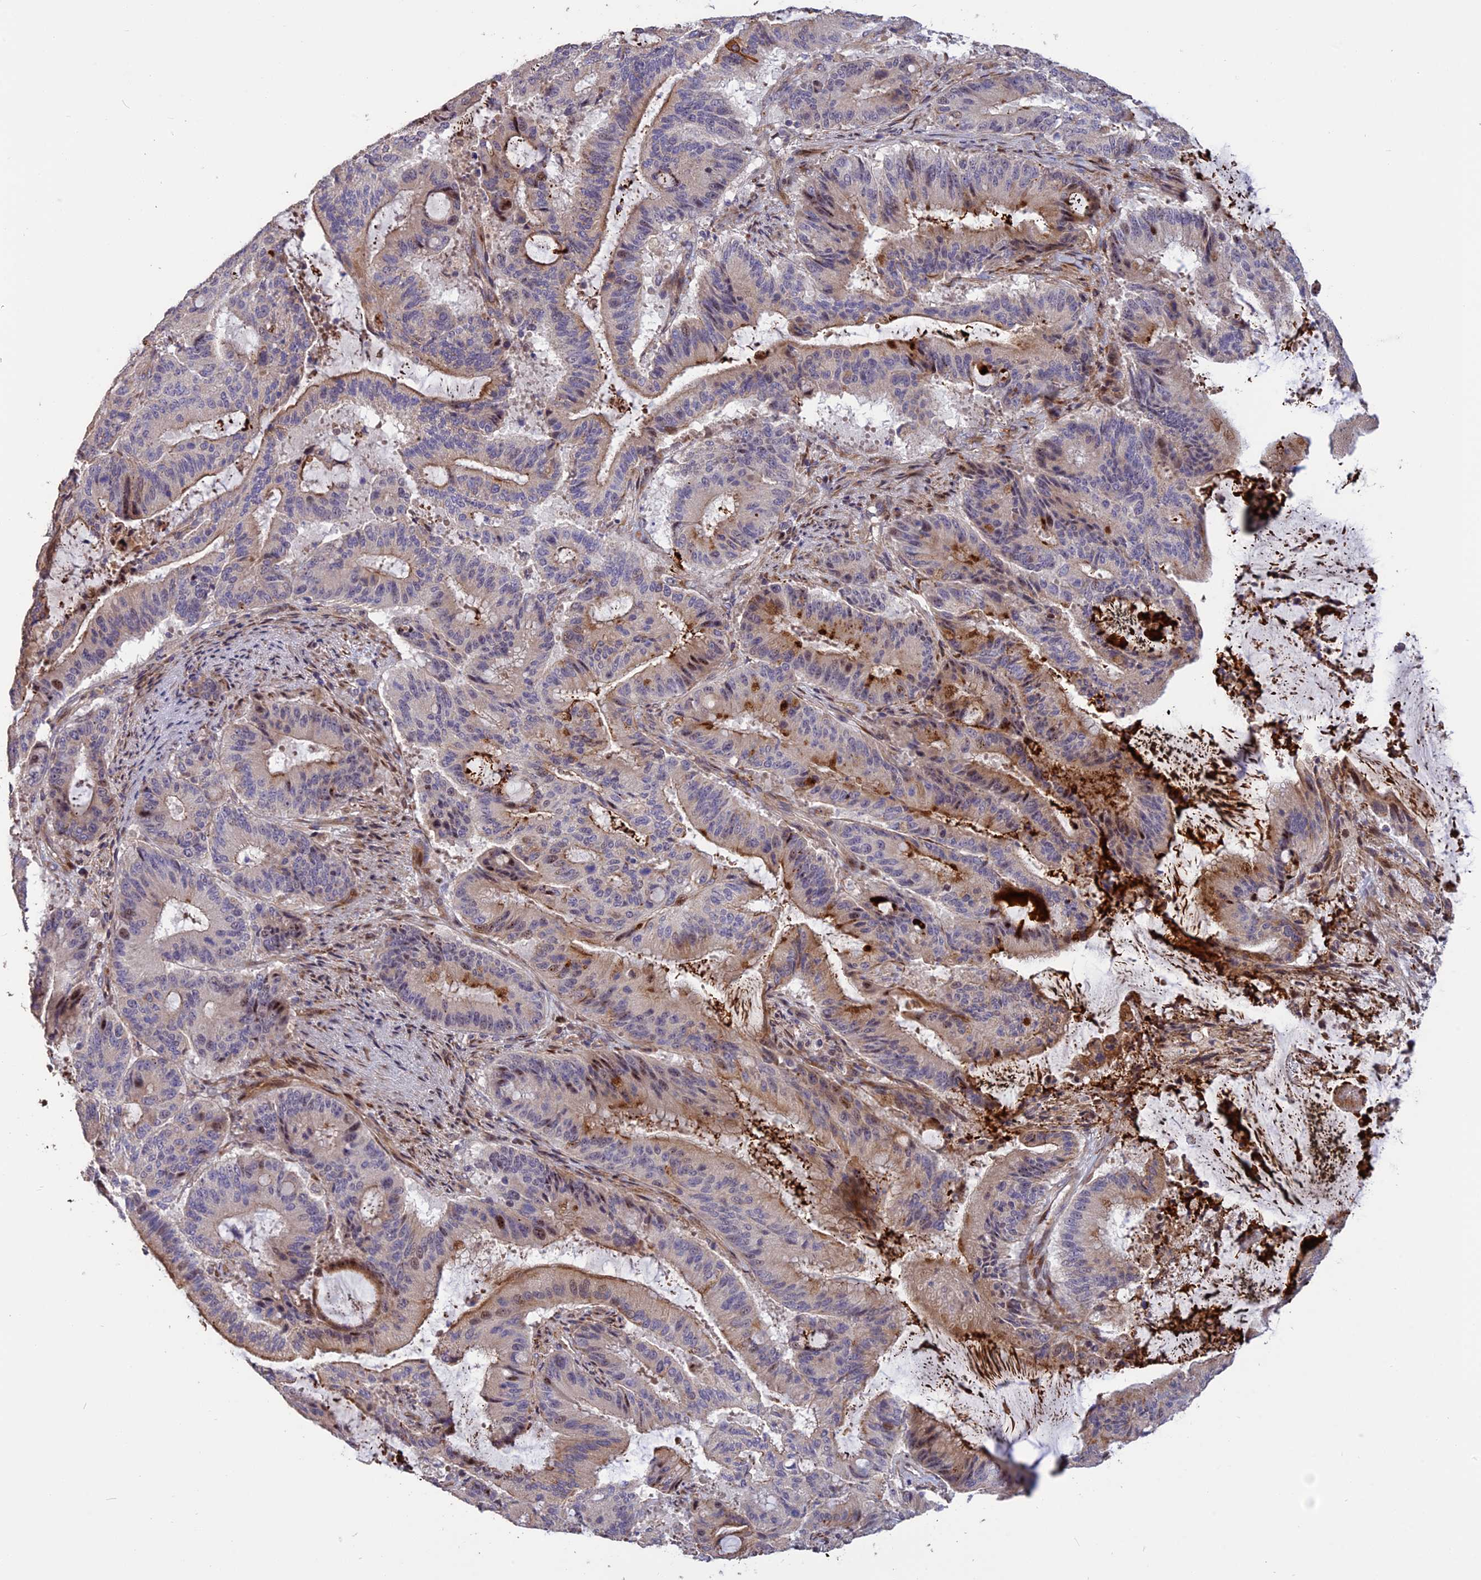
{"staining": {"intensity": "moderate", "quantity": "<25%", "location": "cytoplasmic/membranous,nuclear"}, "tissue": "liver cancer", "cell_type": "Tumor cells", "image_type": "cancer", "snomed": [{"axis": "morphology", "description": "Normal tissue, NOS"}, {"axis": "morphology", "description": "Cholangiocarcinoma"}, {"axis": "topography", "description": "Liver"}, {"axis": "topography", "description": "Peripheral nerve tissue"}], "caption": "Moderate cytoplasmic/membranous and nuclear positivity for a protein is seen in approximately <25% of tumor cells of liver cancer (cholangiocarcinoma) using immunohistochemistry.", "gene": "SPG21", "patient": {"sex": "female", "age": 73}}